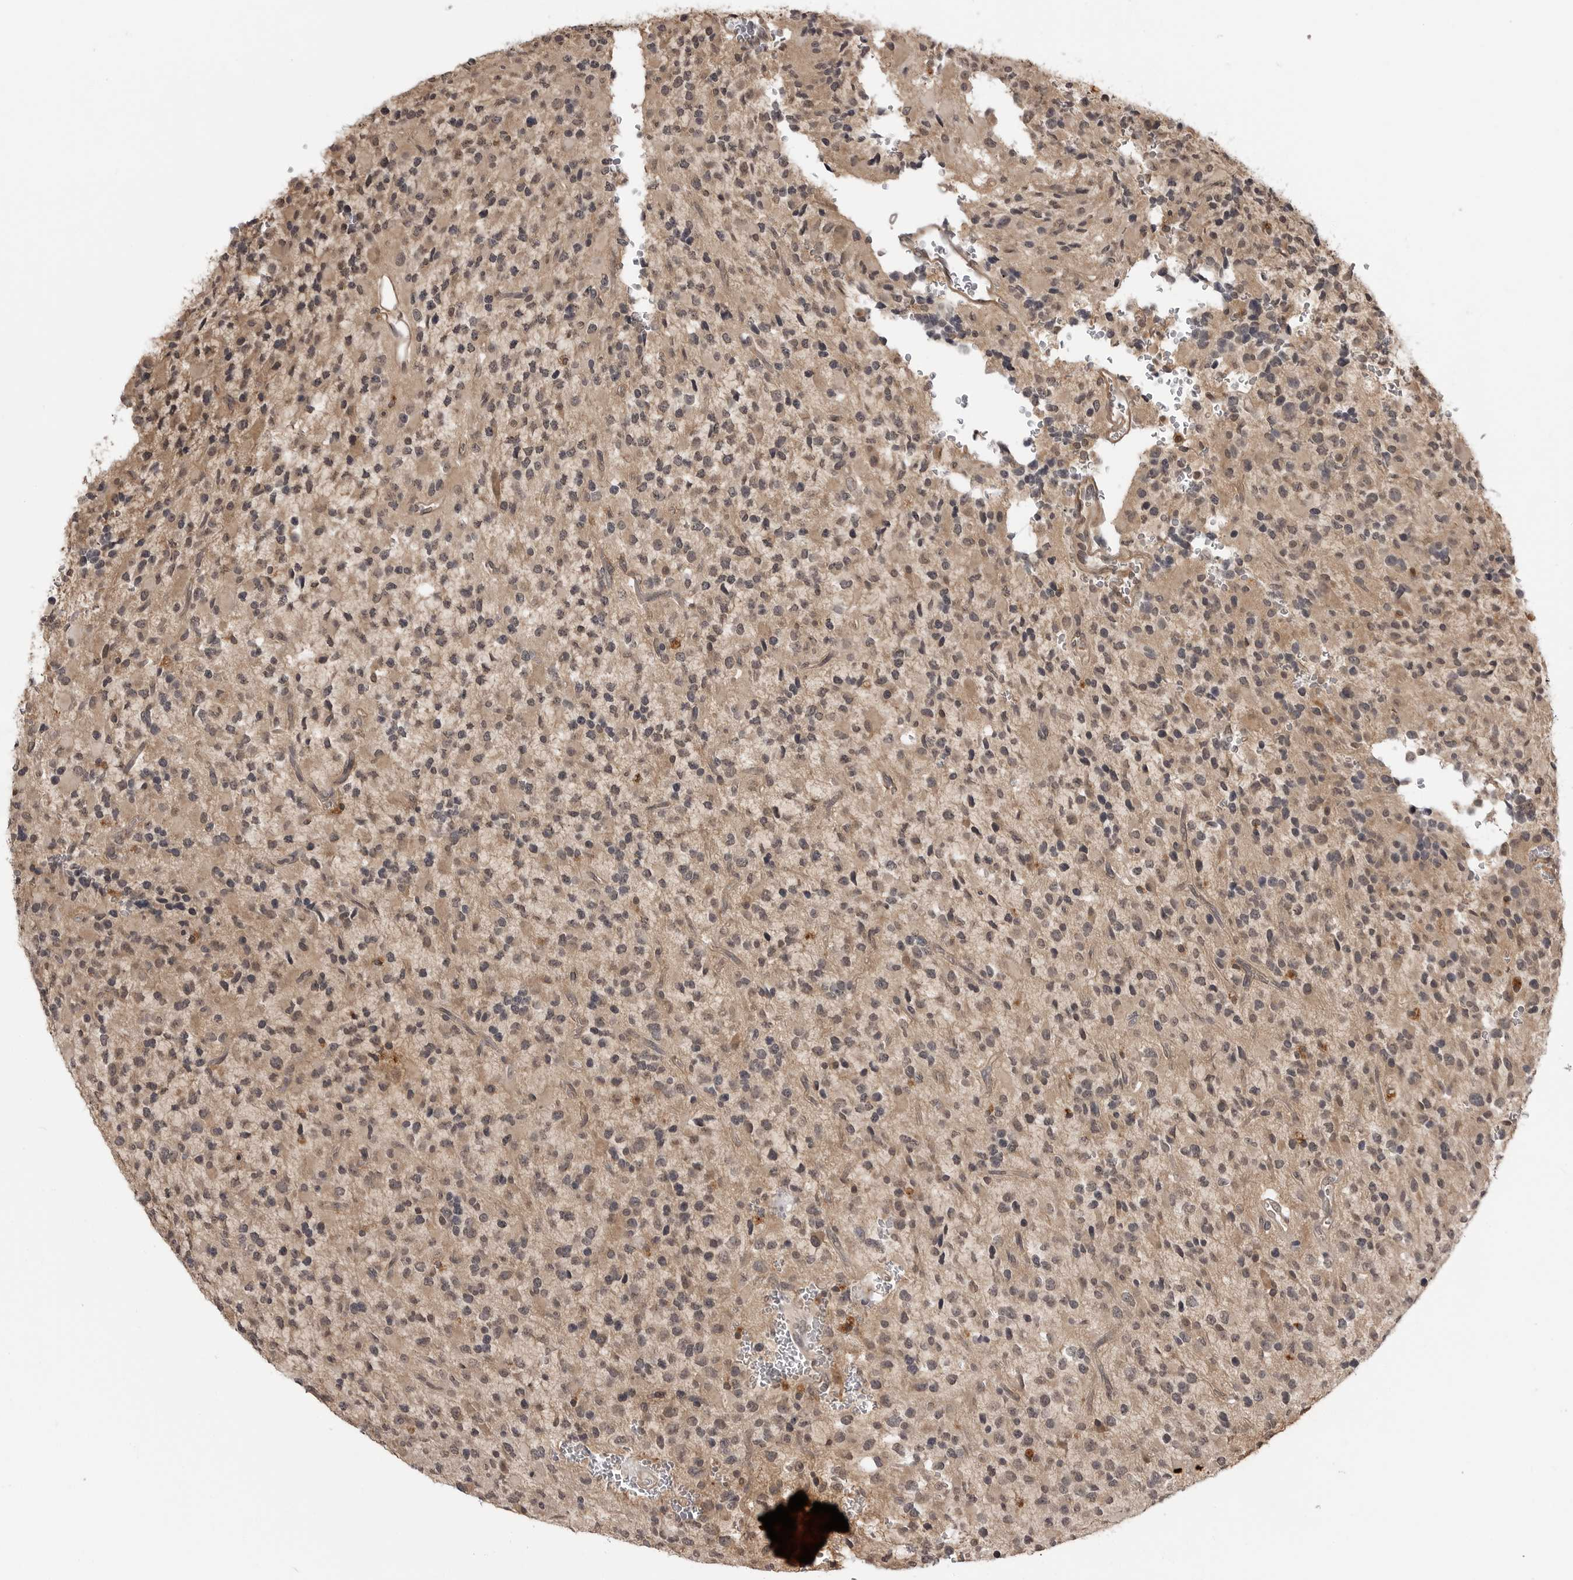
{"staining": {"intensity": "weak", "quantity": "25%-75%", "location": "cytoplasmic/membranous,nuclear"}, "tissue": "glioma", "cell_type": "Tumor cells", "image_type": "cancer", "snomed": [{"axis": "morphology", "description": "Glioma, malignant, High grade"}, {"axis": "topography", "description": "Brain"}], "caption": "High-grade glioma (malignant) was stained to show a protein in brown. There is low levels of weak cytoplasmic/membranous and nuclear expression in approximately 25%-75% of tumor cells.", "gene": "IL24", "patient": {"sex": "male", "age": 34}}